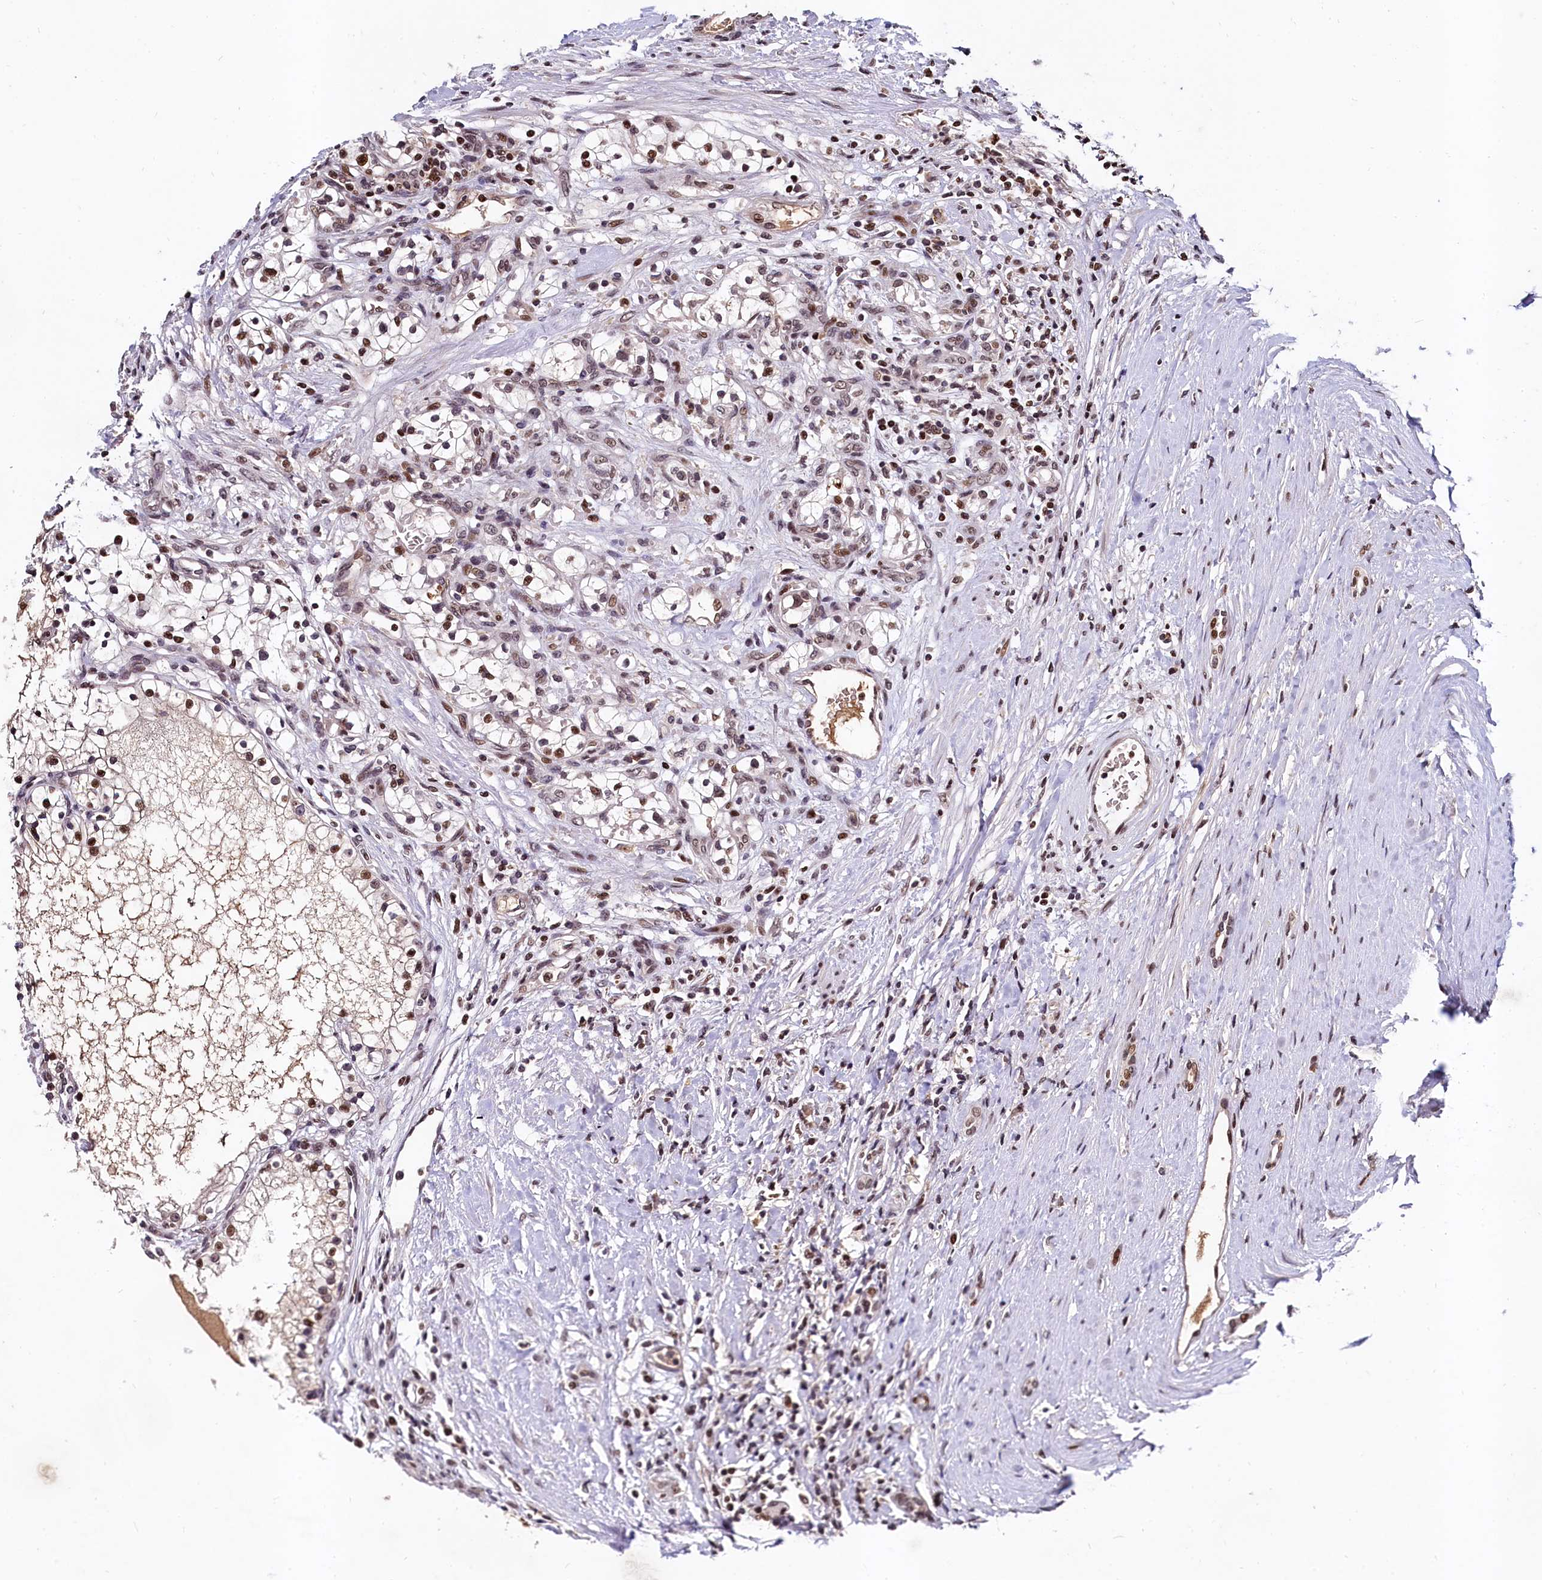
{"staining": {"intensity": "weak", "quantity": "25%-75%", "location": "nuclear"}, "tissue": "renal cancer", "cell_type": "Tumor cells", "image_type": "cancer", "snomed": [{"axis": "morphology", "description": "Normal tissue, NOS"}, {"axis": "morphology", "description": "Adenocarcinoma, NOS"}, {"axis": "topography", "description": "Kidney"}], "caption": "Adenocarcinoma (renal) was stained to show a protein in brown. There is low levels of weak nuclear staining in about 25%-75% of tumor cells. (DAB (3,3'-diaminobenzidine) = brown stain, brightfield microscopy at high magnification).", "gene": "FAM217B", "patient": {"sex": "male", "age": 68}}